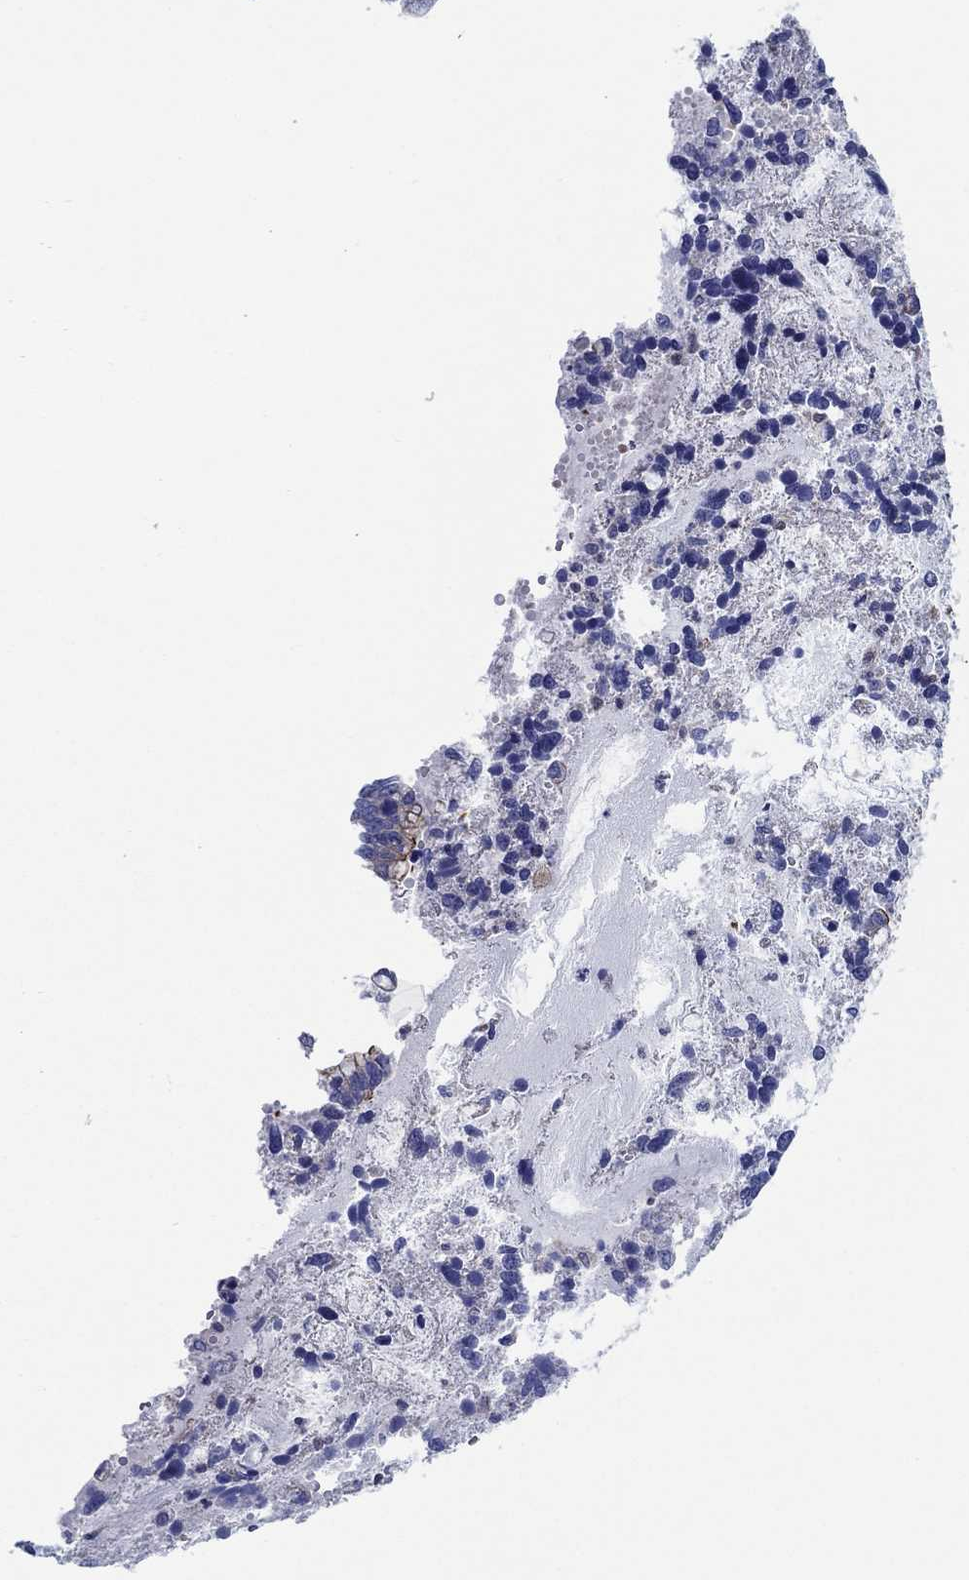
{"staining": {"intensity": "moderate", "quantity": "<25%", "location": "cytoplasmic/membranous"}, "tissue": "cervical cancer", "cell_type": "Tumor cells", "image_type": "cancer", "snomed": [{"axis": "morphology", "description": "Adenocarcinoma, NOS"}, {"axis": "topography", "description": "Cervix"}], "caption": "IHC (DAB) staining of cervical adenocarcinoma exhibits moderate cytoplasmic/membranous protein expression in approximately <25% of tumor cells. (IHC, brightfield microscopy, high magnification).", "gene": "FMN1", "patient": {"sex": "female", "age": 44}}